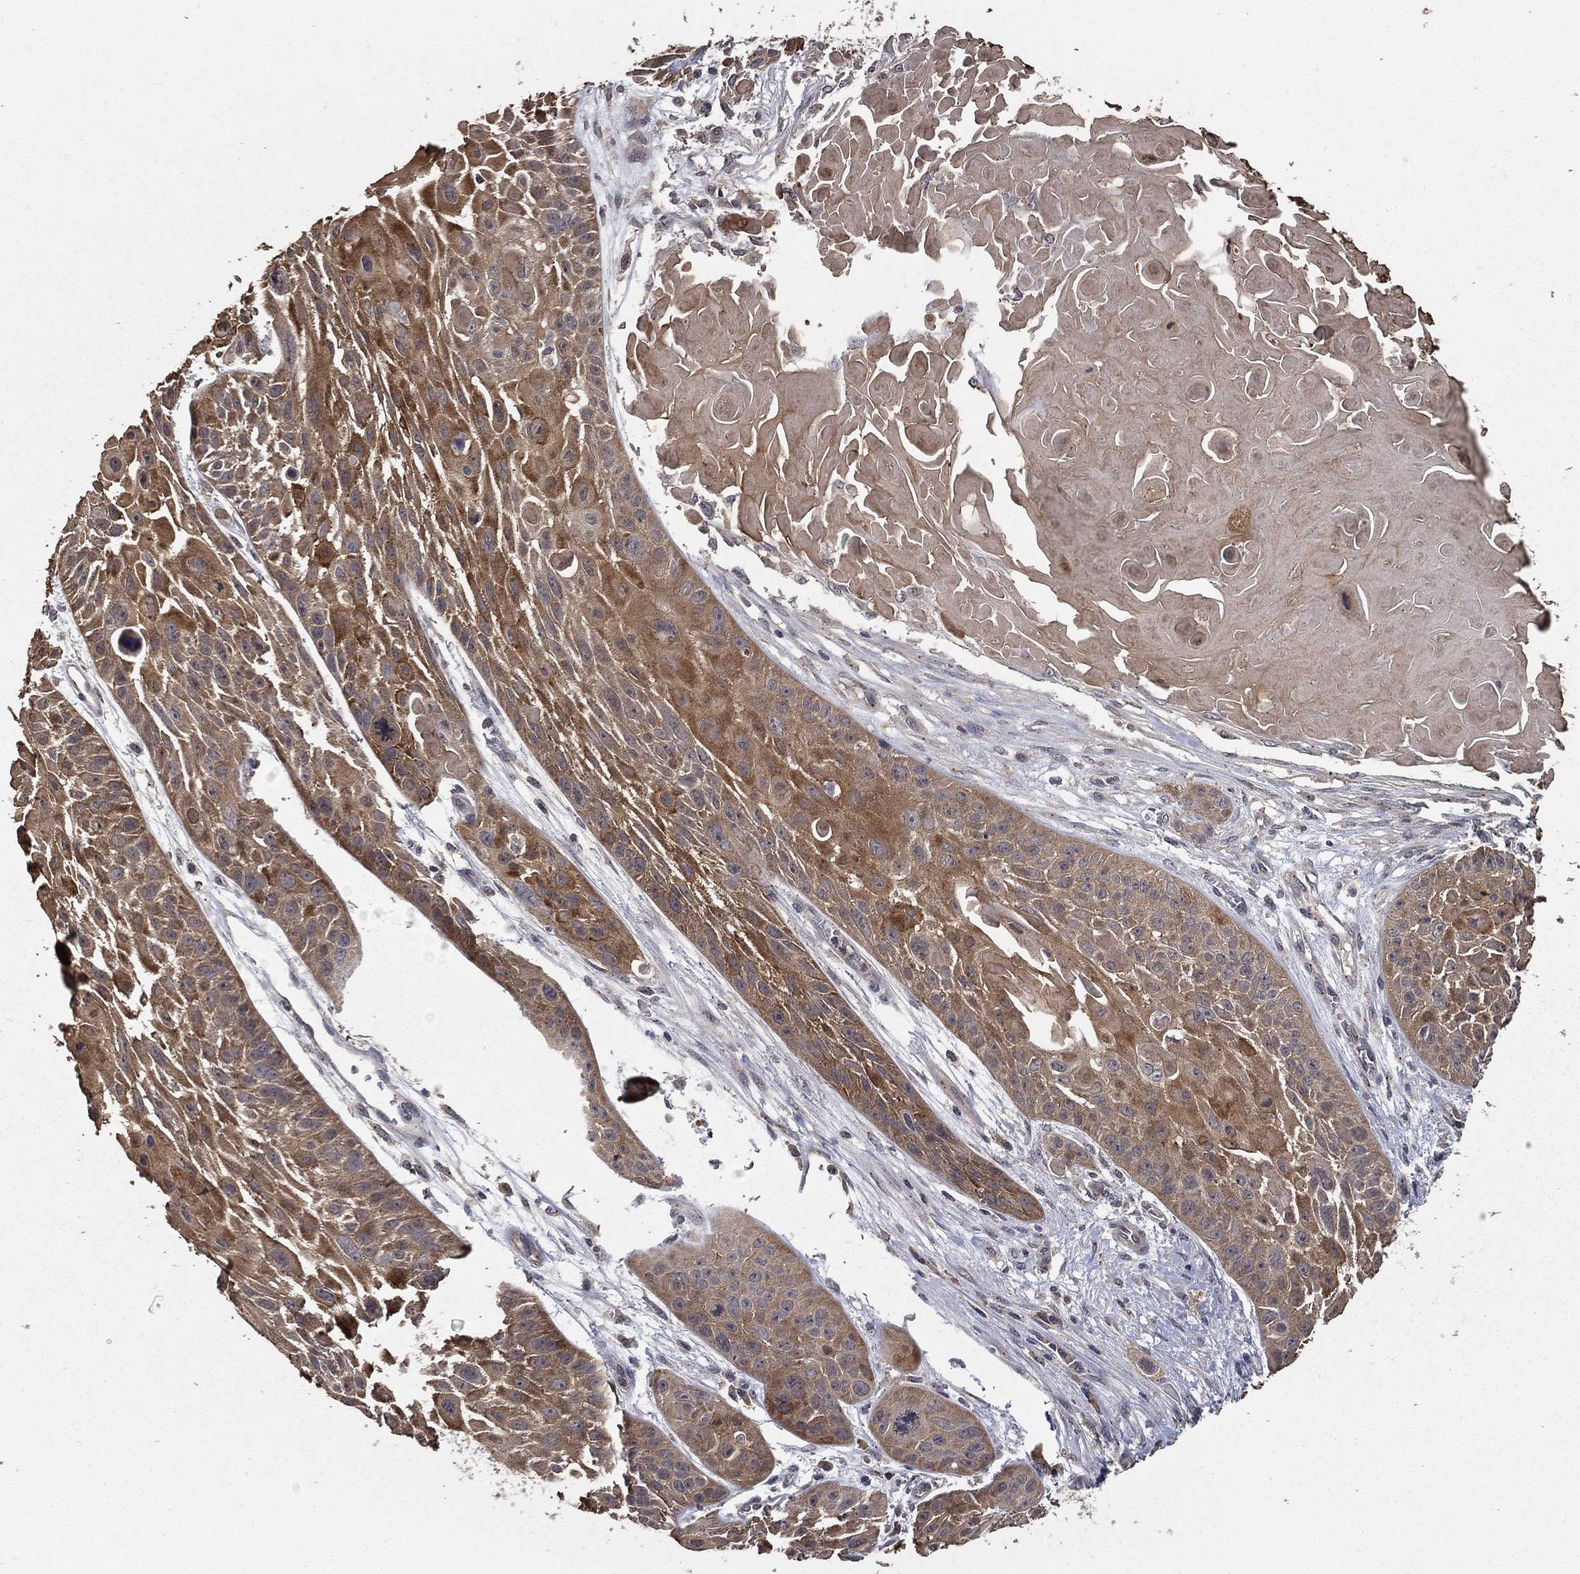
{"staining": {"intensity": "moderate", "quantity": "25%-75%", "location": "cytoplasmic/membranous"}, "tissue": "skin cancer", "cell_type": "Tumor cells", "image_type": "cancer", "snomed": [{"axis": "morphology", "description": "Squamous cell carcinoma, NOS"}, {"axis": "topography", "description": "Skin"}, {"axis": "topography", "description": "Anal"}], "caption": "Brown immunohistochemical staining in skin cancer (squamous cell carcinoma) demonstrates moderate cytoplasmic/membranous expression in about 25%-75% of tumor cells.", "gene": "PCNT", "patient": {"sex": "female", "age": 75}}